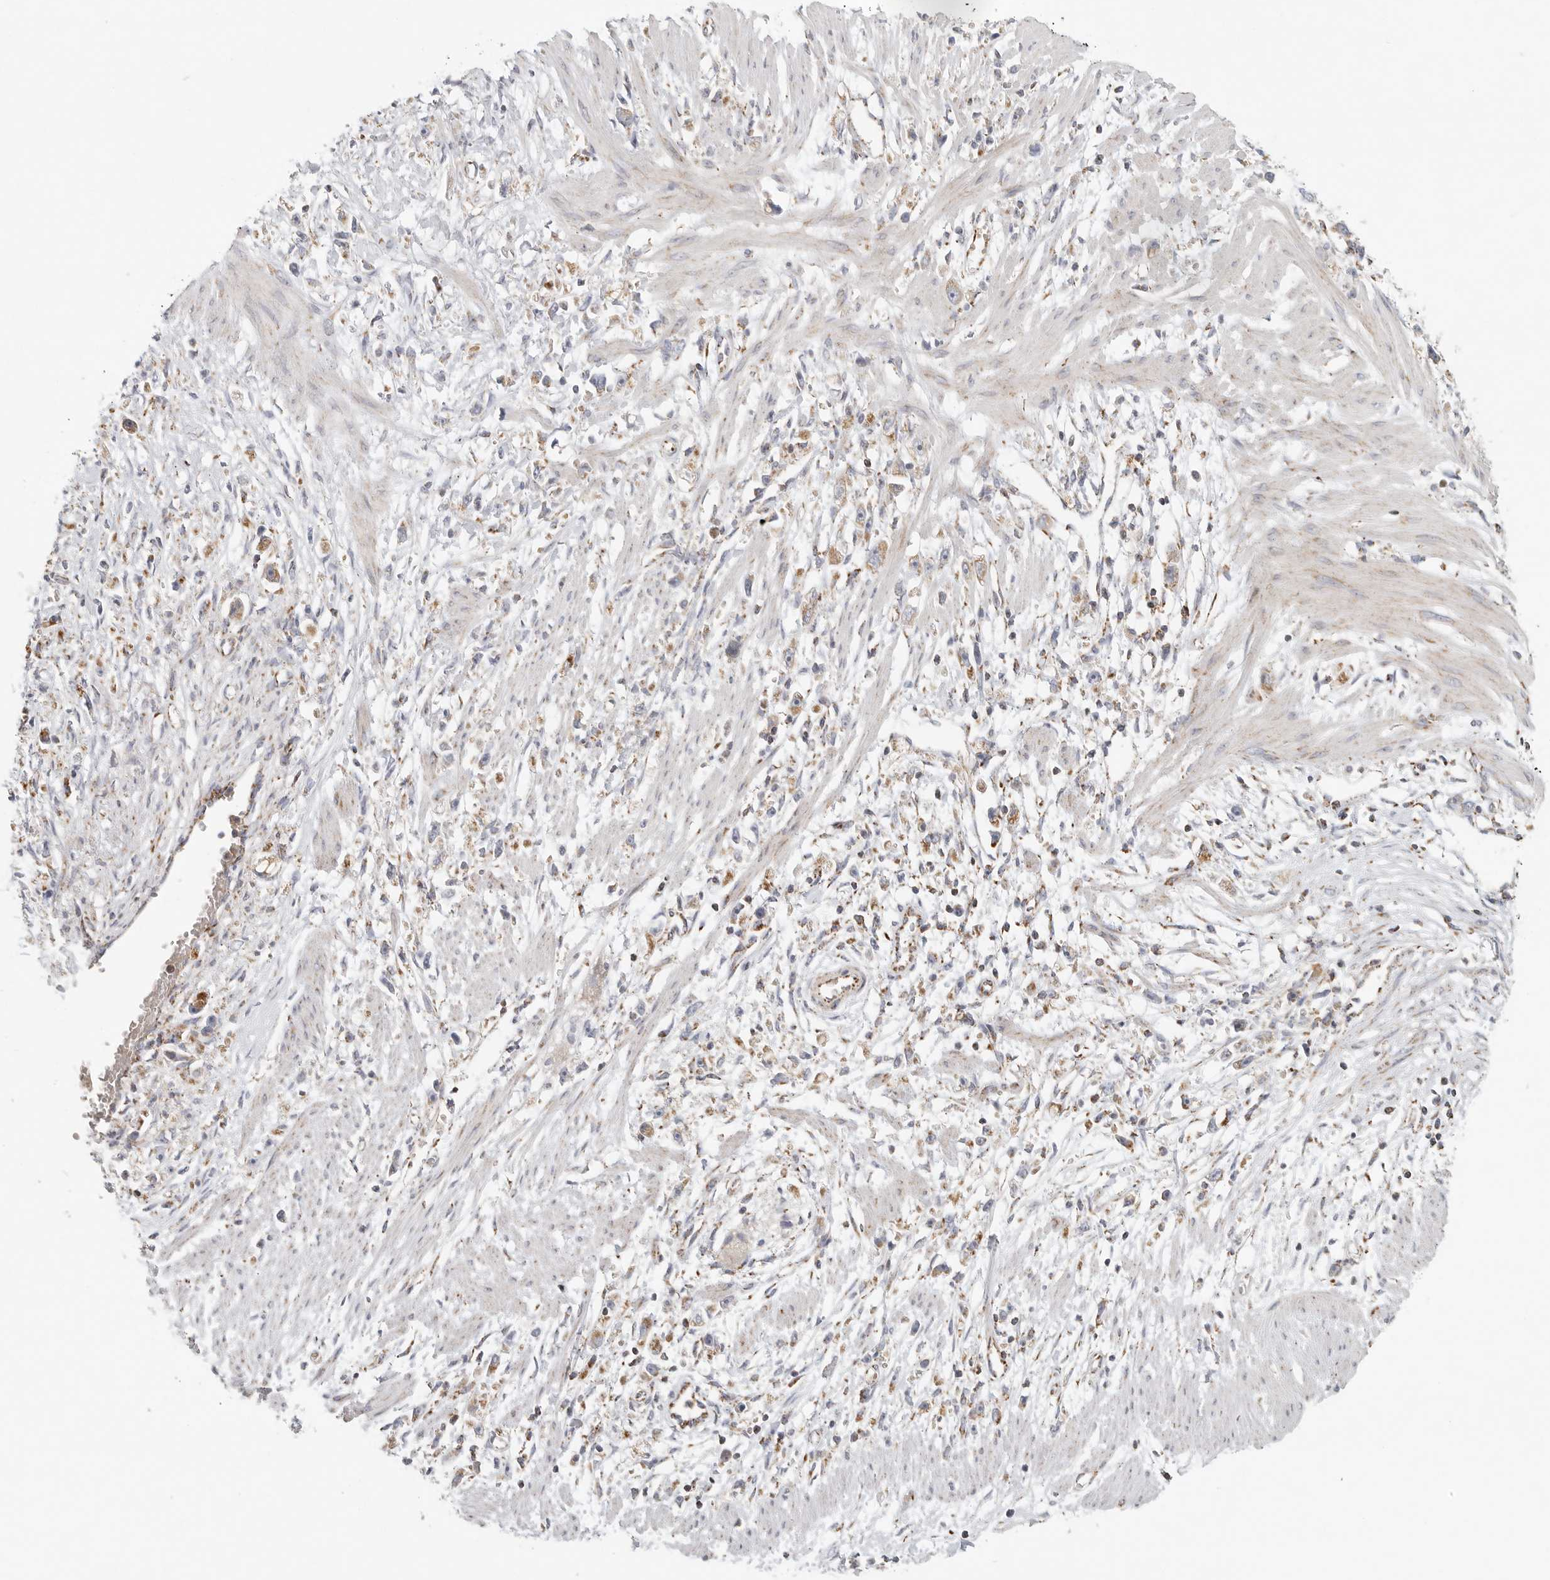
{"staining": {"intensity": "moderate", "quantity": ">75%", "location": "cytoplasmic/membranous"}, "tissue": "stomach cancer", "cell_type": "Tumor cells", "image_type": "cancer", "snomed": [{"axis": "morphology", "description": "Adenocarcinoma, NOS"}, {"axis": "topography", "description": "Stomach"}], "caption": "Tumor cells show moderate cytoplasmic/membranous positivity in about >75% of cells in stomach adenocarcinoma.", "gene": "SLC25A26", "patient": {"sex": "female", "age": 59}}